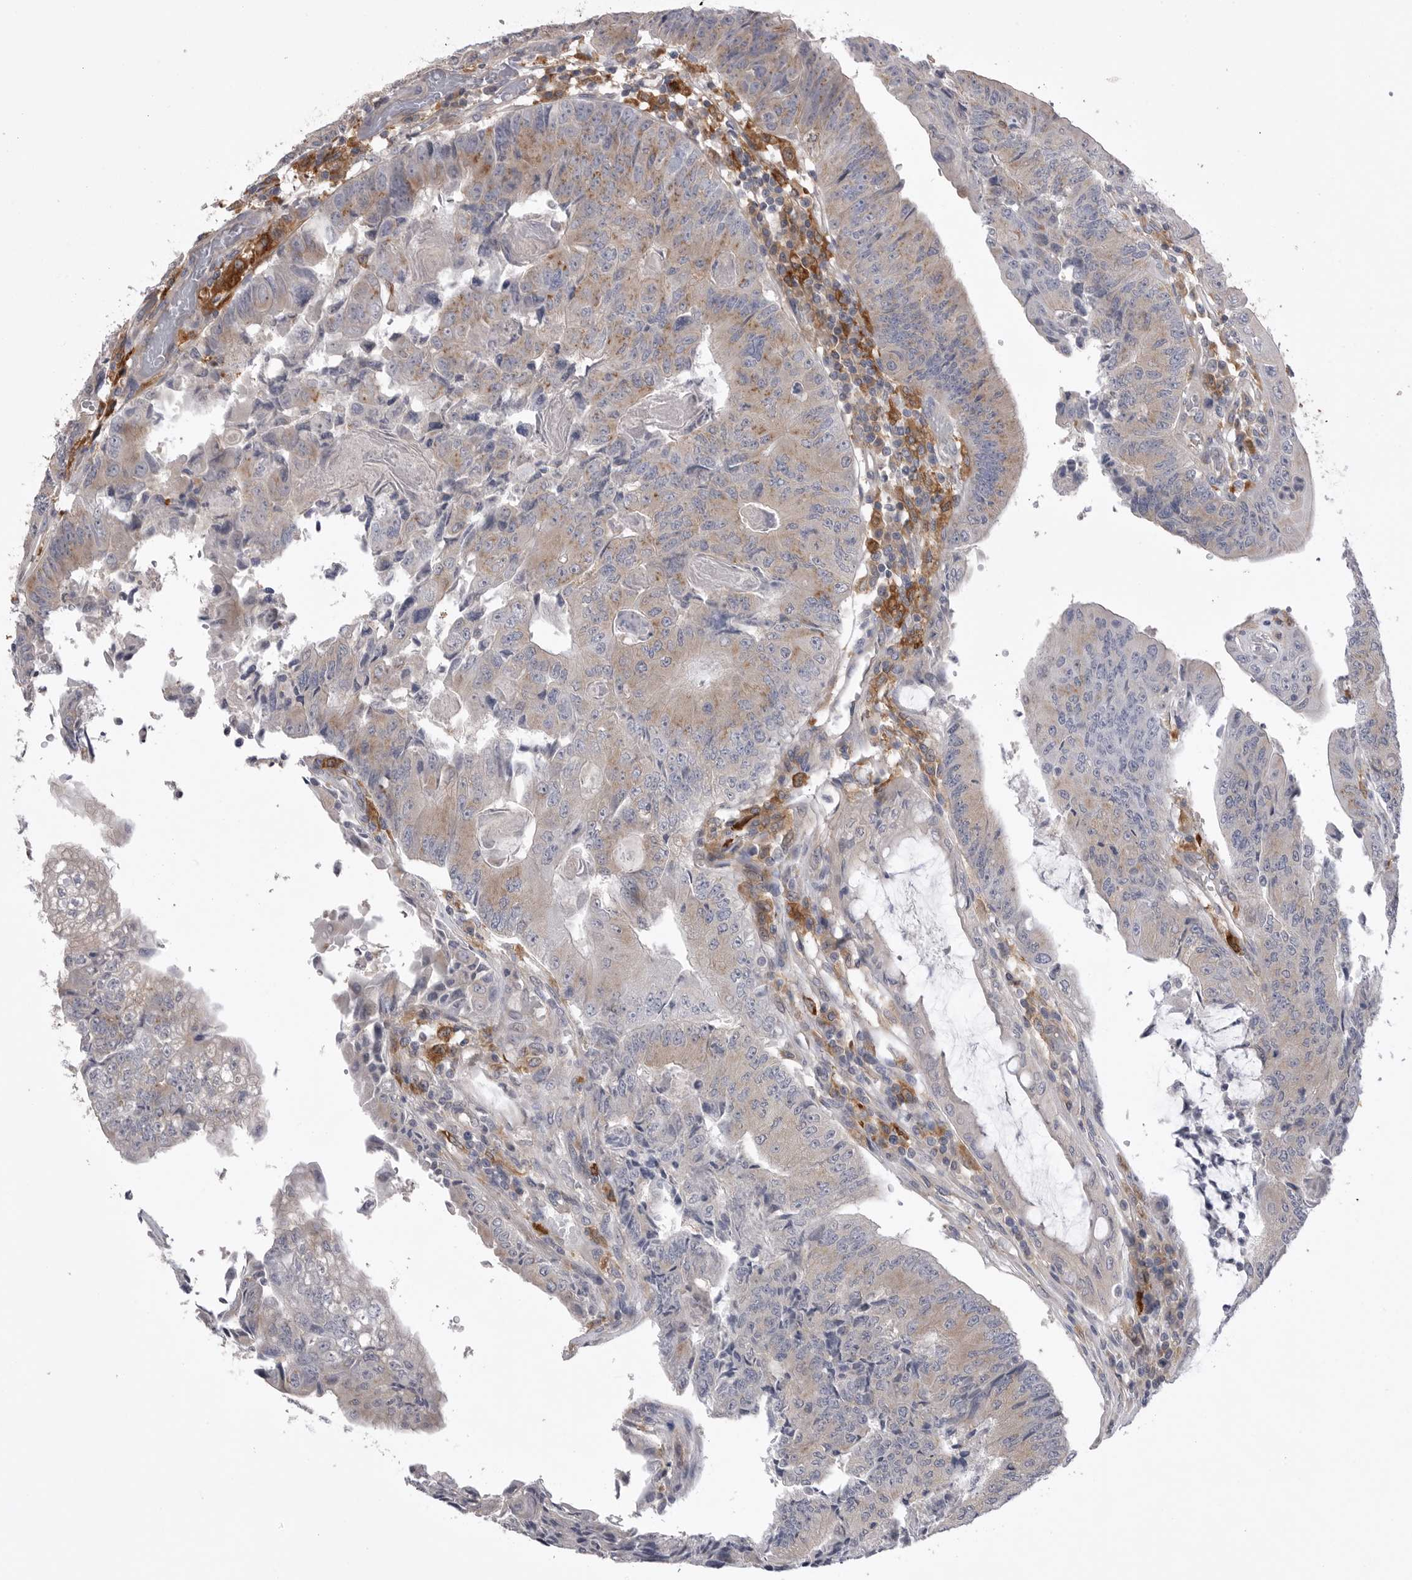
{"staining": {"intensity": "weak", "quantity": "25%-75%", "location": "cytoplasmic/membranous"}, "tissue": "colorectal cancer", "cell_type": "Tumor cells", "image_type": "cancer", "snomed": [{"axis": "morphology", "description": "Adenocarcinoma, NOS"}, {"axis": "topography", "description": "Colon"}], "caption": "Weak cytoplasmic/membranous protein positivity is seen in approximately 25%-75% of tumor cells in colorectal adenocarcinoma.", "gene": "VAC14", "patient": {"sex": "female", "age": 67}}